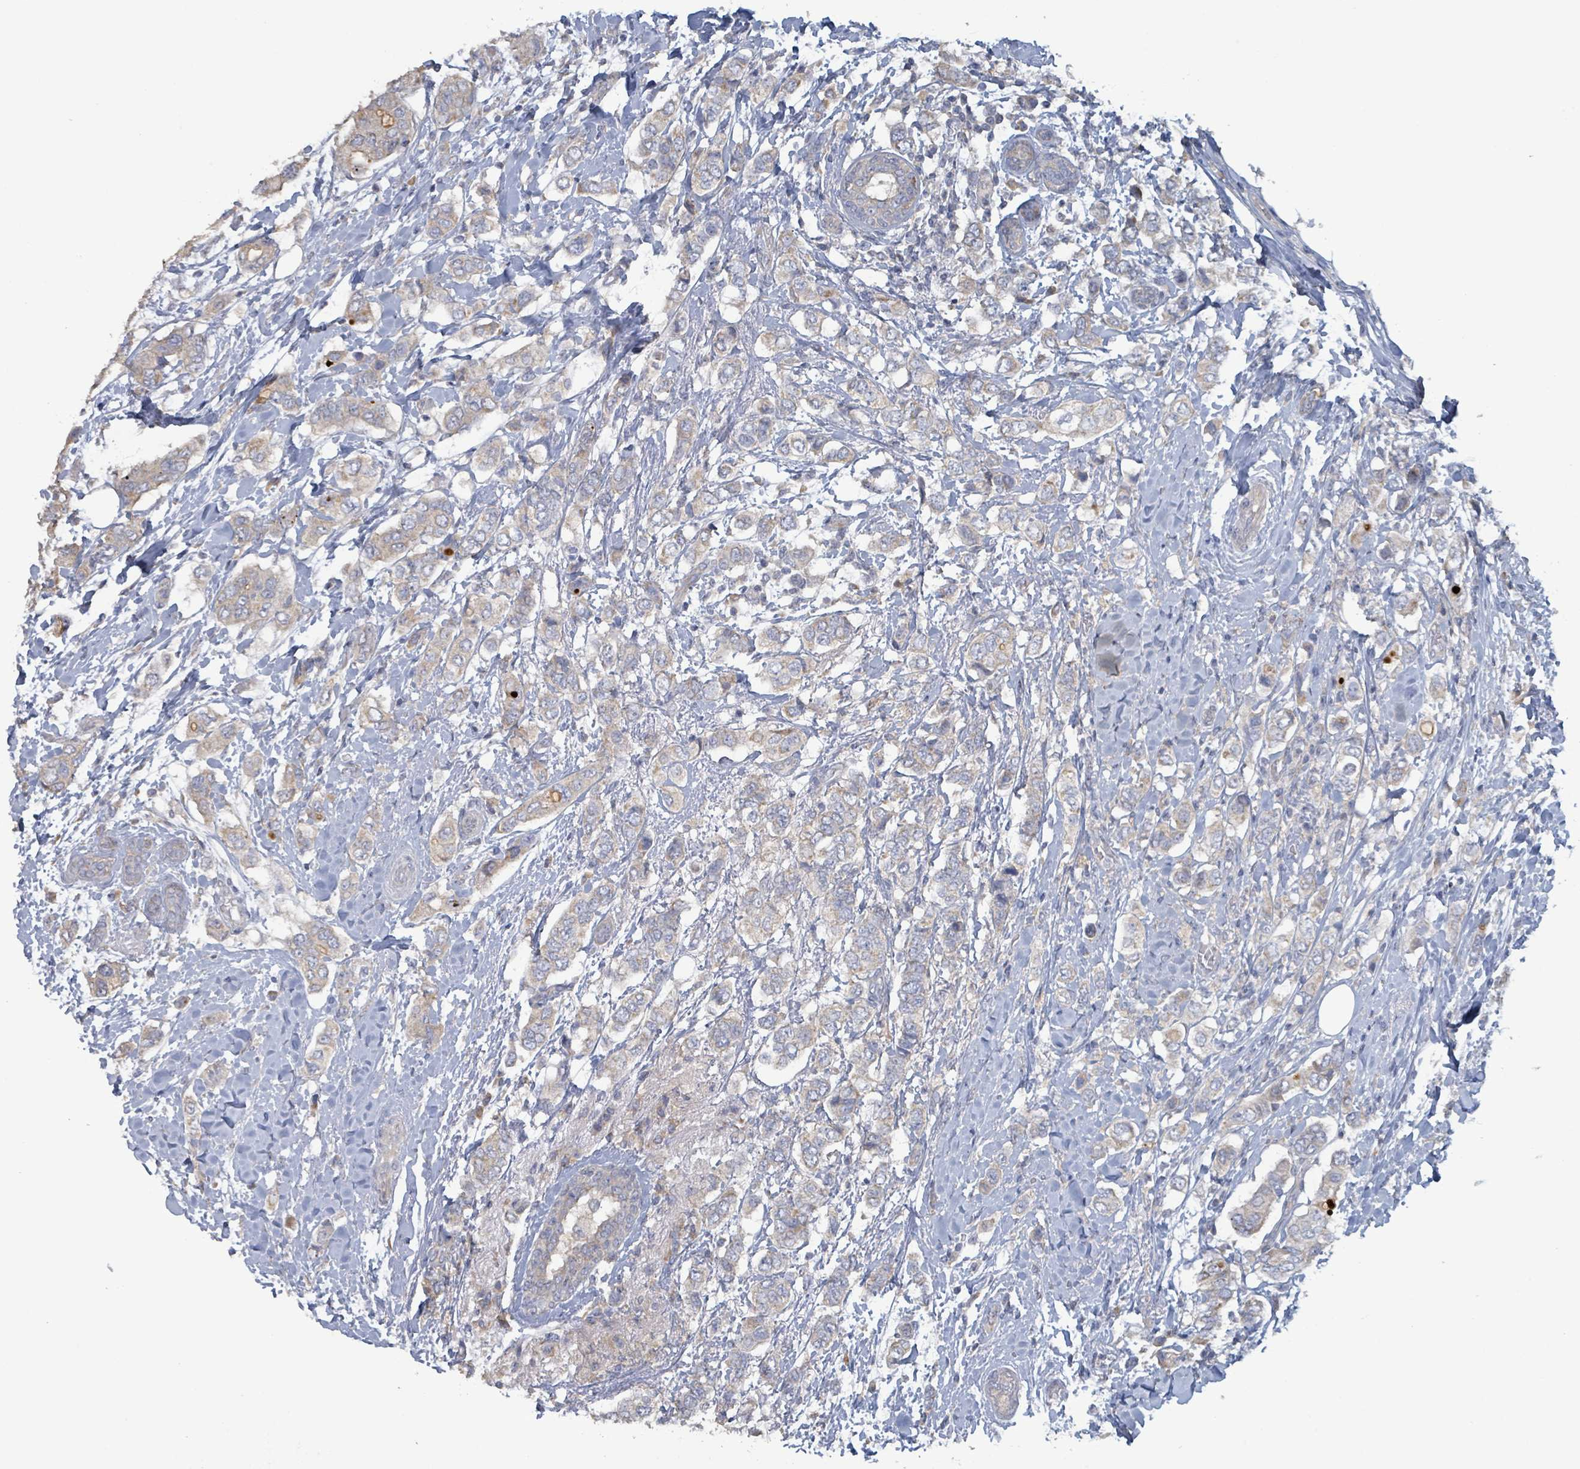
{"staining": {"intensity": "weak", "quantity": ">75%", "location": "cytoplasmic/membranous"}, "tissue": "breast cancer", "cell_type": "Tumor cells", "image_type": "cancer", "snomed": [{"axis": "morphology", "description": "Lobular carcinoma"}, {"axis": "topography", "description": "Breast"}], "caption": "IHC of human breast cancer (lobular carcinoma) shows low levels of weak cytoplasmic/membranous positivity in about >75% of tumor cells.", "gene": "RPL32", "patient": {"sex": "female", "age": 51}}